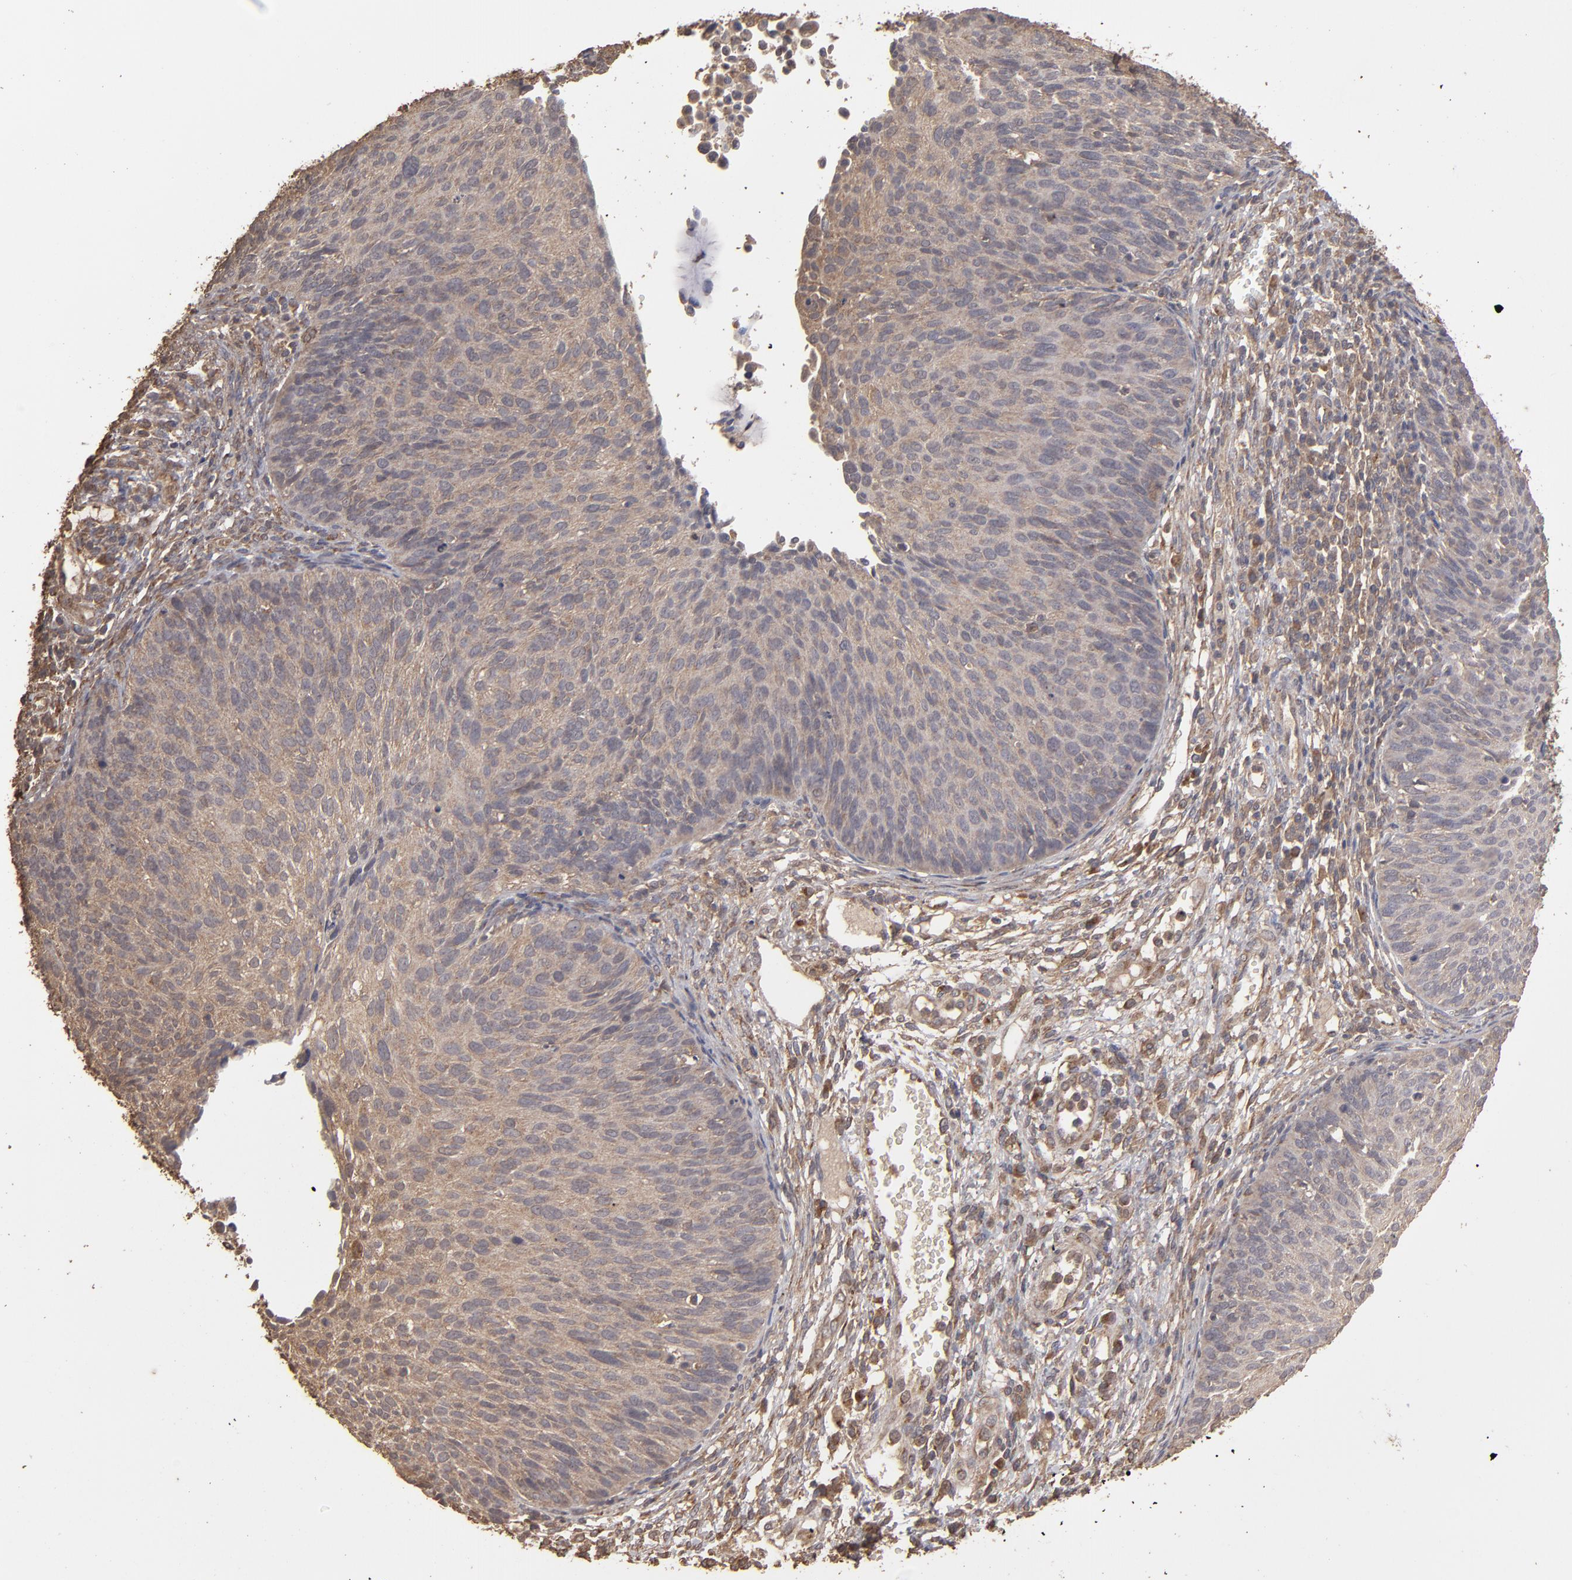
{"staining": {"intensity": "weak", "quantity": ">75%", "location": "cytoplasmic/membranous"}, "tissue": "cervical cancer", "cell_type": "Tumor cells", "image_type": "cancer", "snomed": [{"axis": "morphology", "description": "Squamous cell carcinoma, NOS"}, {"axis": "topography", "description": "Cervix"}], "caption": "Immunohistochemistry (IHC) image of human squamous cell carcinoma (cervical) stained for a protein (brown), which displays low levels of weak cytoplasmic/membranous staining in about >75% of tumor cells.", "gene": "MMP2", "patient": {"sex": "female", "age": 36}}